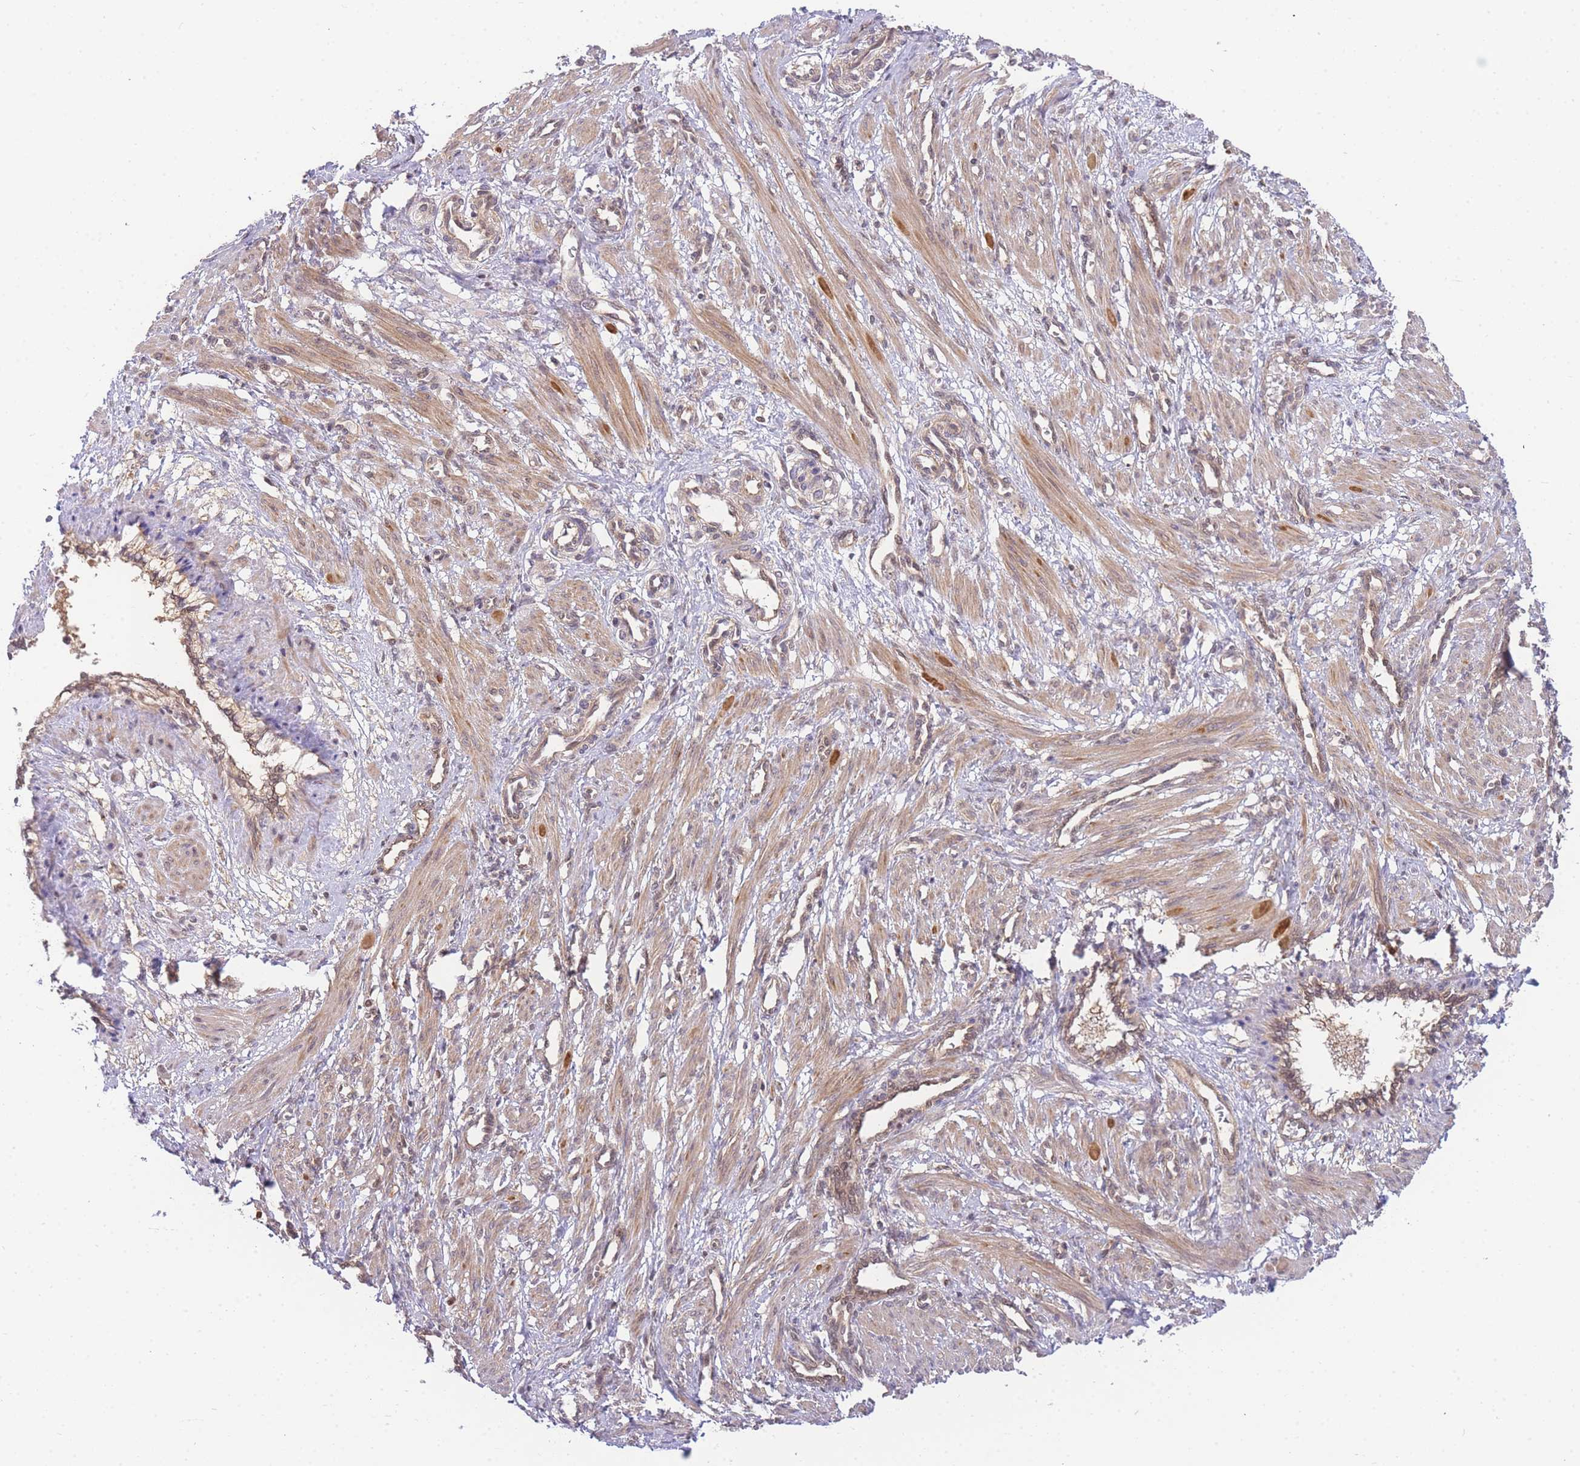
{"staining": {"intensity": "moderate", "quantity": ">75%", "location": "cytoplasmic/membranous,nuclear"}, "tissue": "smooth muscle", "cell_type": "Smooth muscle cells", "image_type": "normal", "snomed": [{"axis": "morphology", "description": "Normal tissue, NOS"}, {"axis": "topography", "description": "Endometrium"}], "caption": "Immunohistochemistry (IHC) of unremarkable smooth muscle shows medium levels of moderate cytoplasmic/membranous,nuclear staining in about >75% of smooth muscle cells.", "gene": "KIAA1191", "patient": {"sex": "female", "age": 33}}